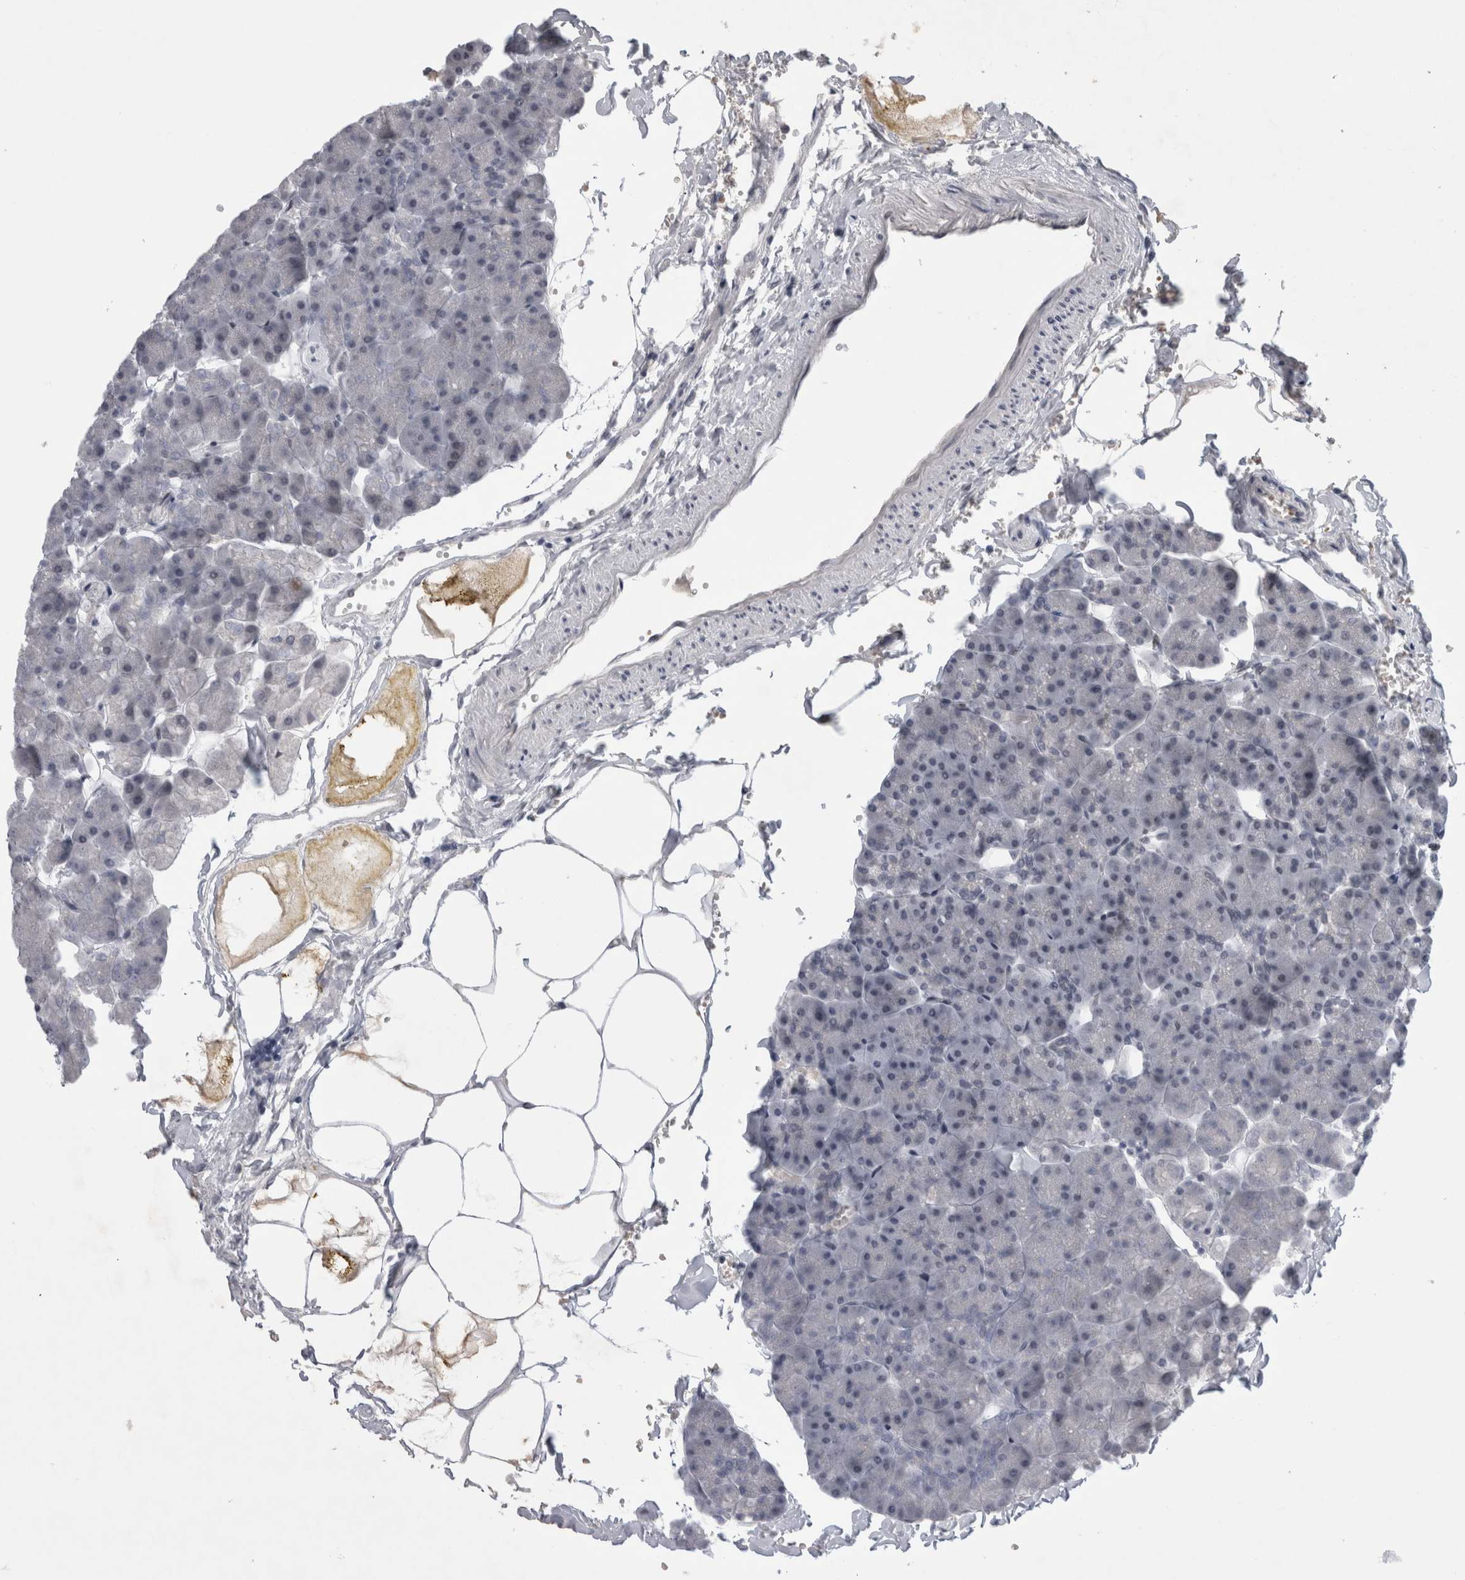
{"staining": {"intensity": "negative", "quantity": "none", "location": "none"}, "tissue": "pancreas", "cell_type": "Exocrine glandular cells", "image_type": "normal", "snomed": [{"axis": "morphology", "description": "Normal tissue, NOS"}, {"axis": "topography", "description": "Pancreas"}], "caption": "IHC micrograph of unremarkable pancreas stained for a protein (brown), which demonstrates no staining in exocrine glandular cells.", "gene": "KIF18B", "patient": {"sex": "male", "age": 35}}